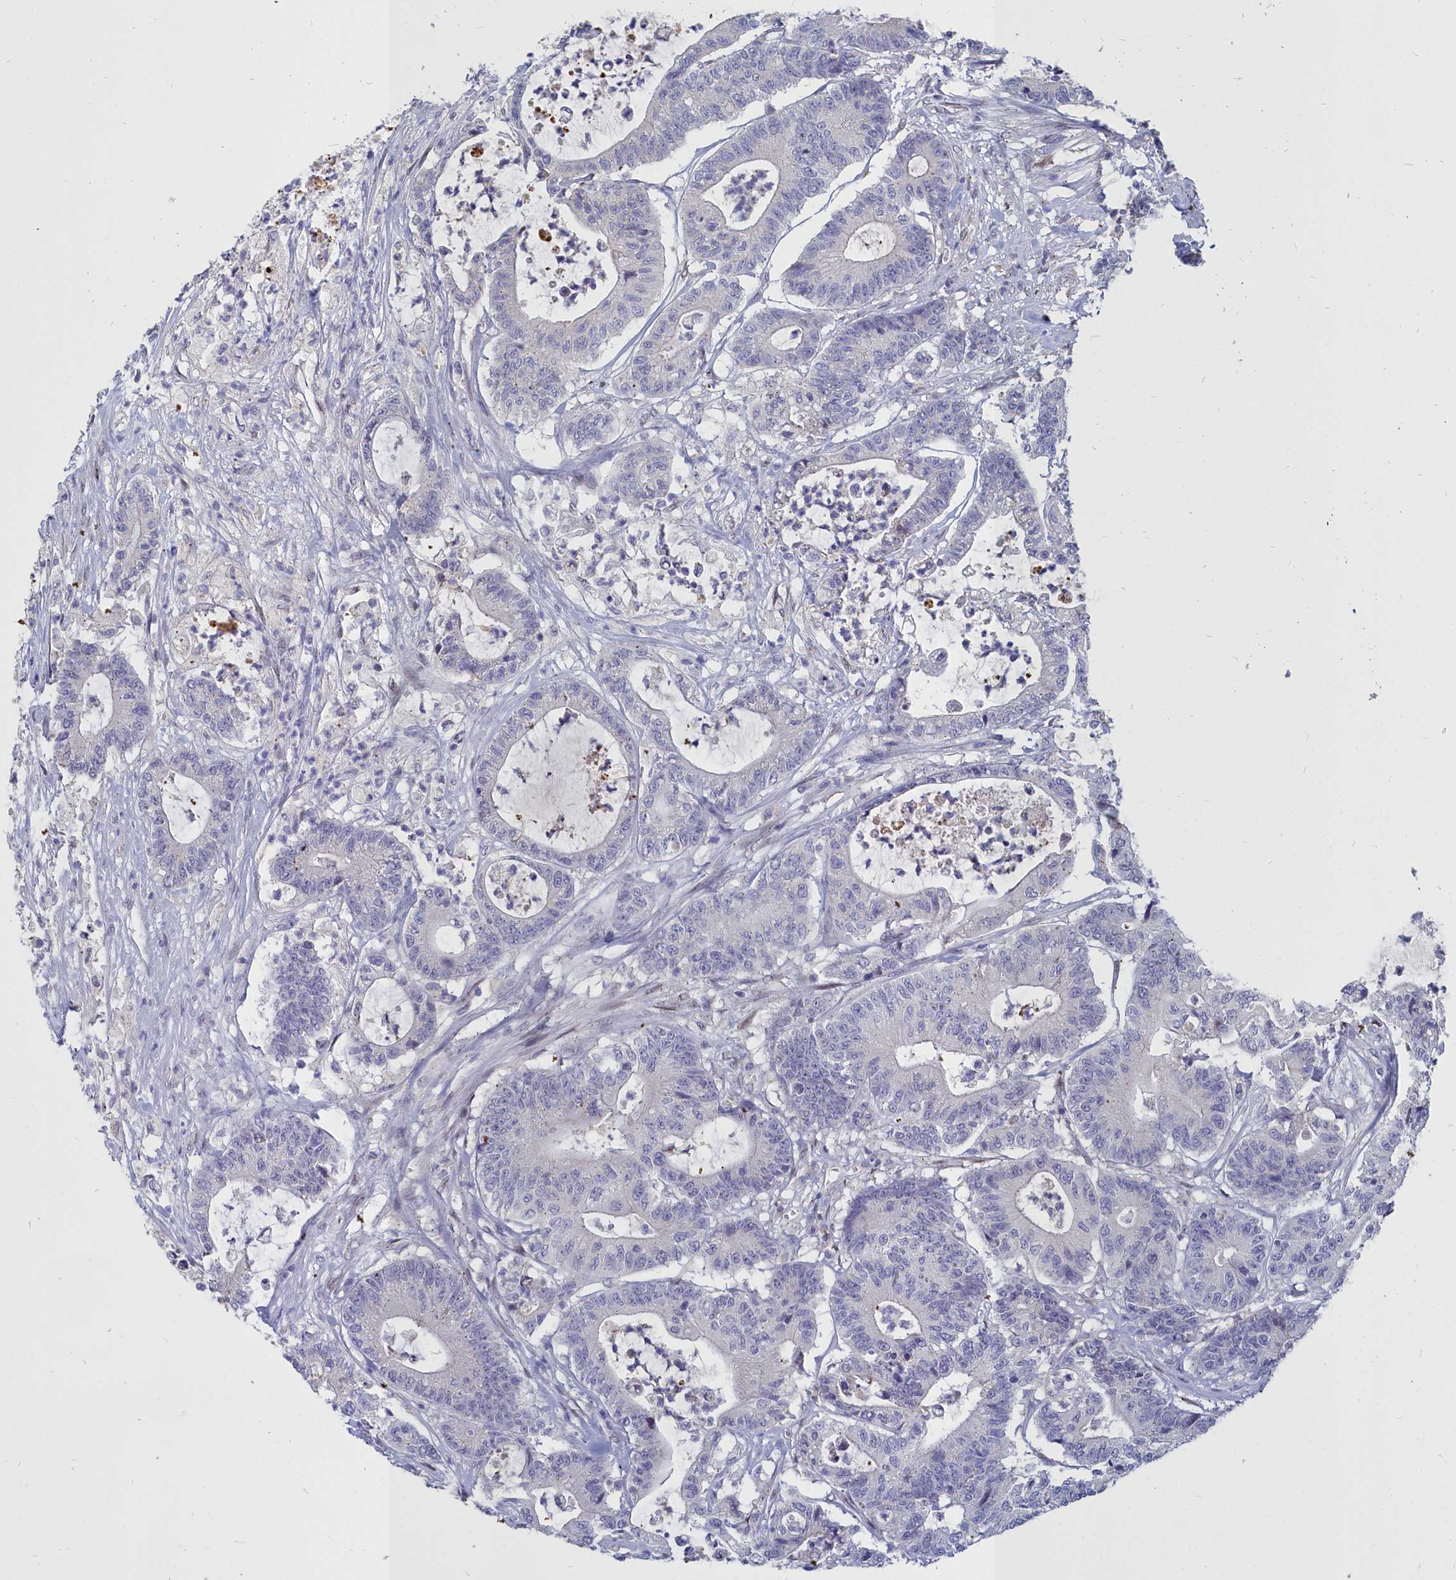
{"staining": {"intensity": "negative", "quantity": "none", "location": "none"}, "tissue": "colorectal cancer", "cell_type": "Tumor cells", "image_type": "cancer", "snomed": [{"axis": "morphology", "description": "Adenocarcinoma, NOS"}, {"axis": "topography", "description": "Colon"}], "caption": "The immunohistochemistry histopathology image has no significant staining in tumor cells of colorectal adenocarcinoma tissue.", "gene": "NOXA1", "patient": {"sex": "female", "age": 84}}